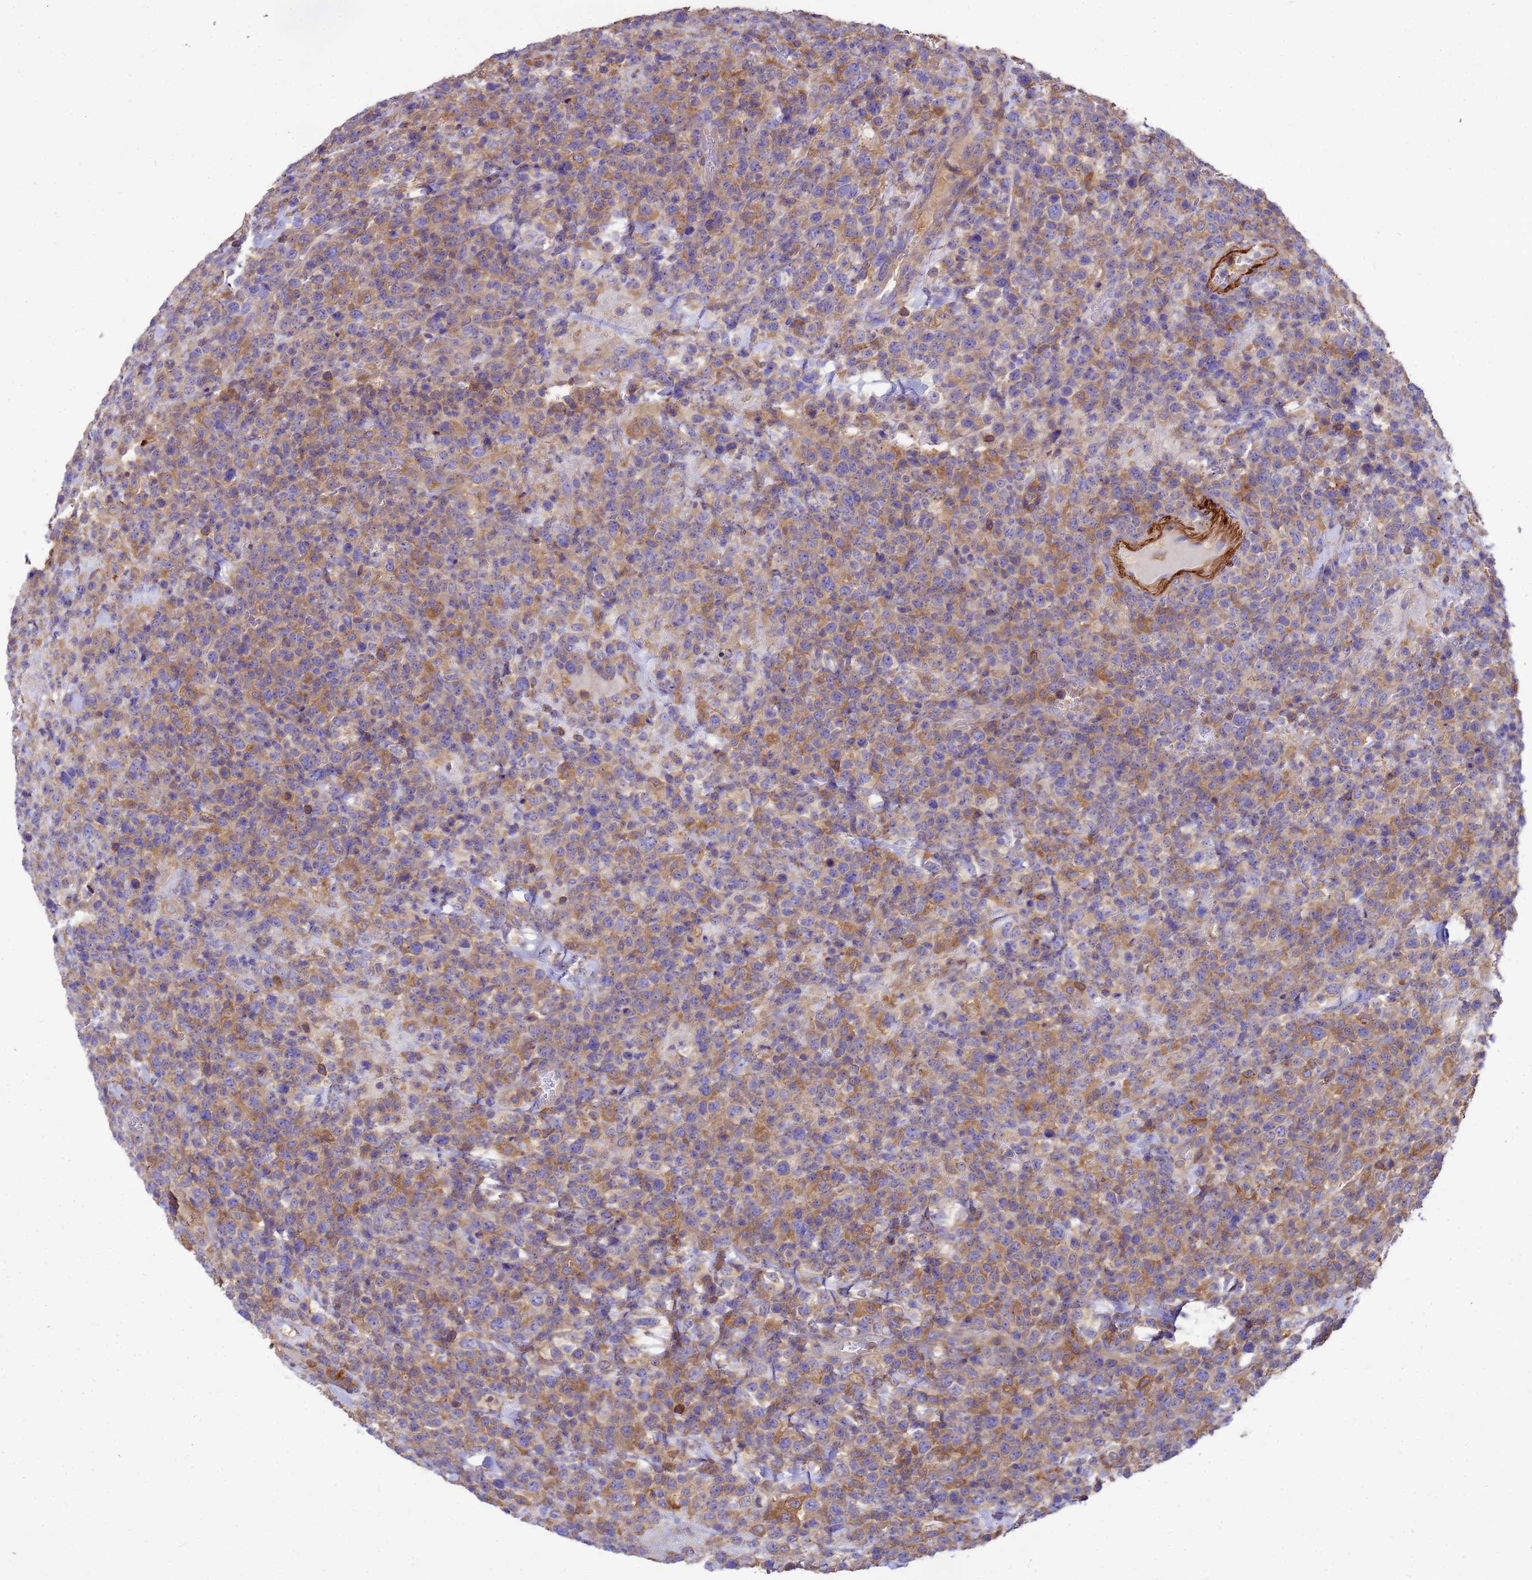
{"staining": {"intensity": "moderate", "quantity": "<25%", "location": "cytoplasmic/membranous"}, "tissue": "lymphoma", "cell_type": "Tumor cells", "image_type": "cancer", "snomed": [{"axis": "morphology", "description": "Malignant lymphoma, non-Hodgkin's type, High grade"}, {"axis": "topography", "description": "Colon"}], "caption": "Brown immunohistochemical staining in human lymphoma exhibits moderate cytoplasmic/membranous positivity in approximately <25% of tumor cells. The staining is performed using DAB (3,3'-diaminobenzidine) brown chromogen to label protein expression. The nuclei are counter-stained blue using hematoxylin.", "gene": "ZNF235", "patient": {"sex": "female", "age": 53}}